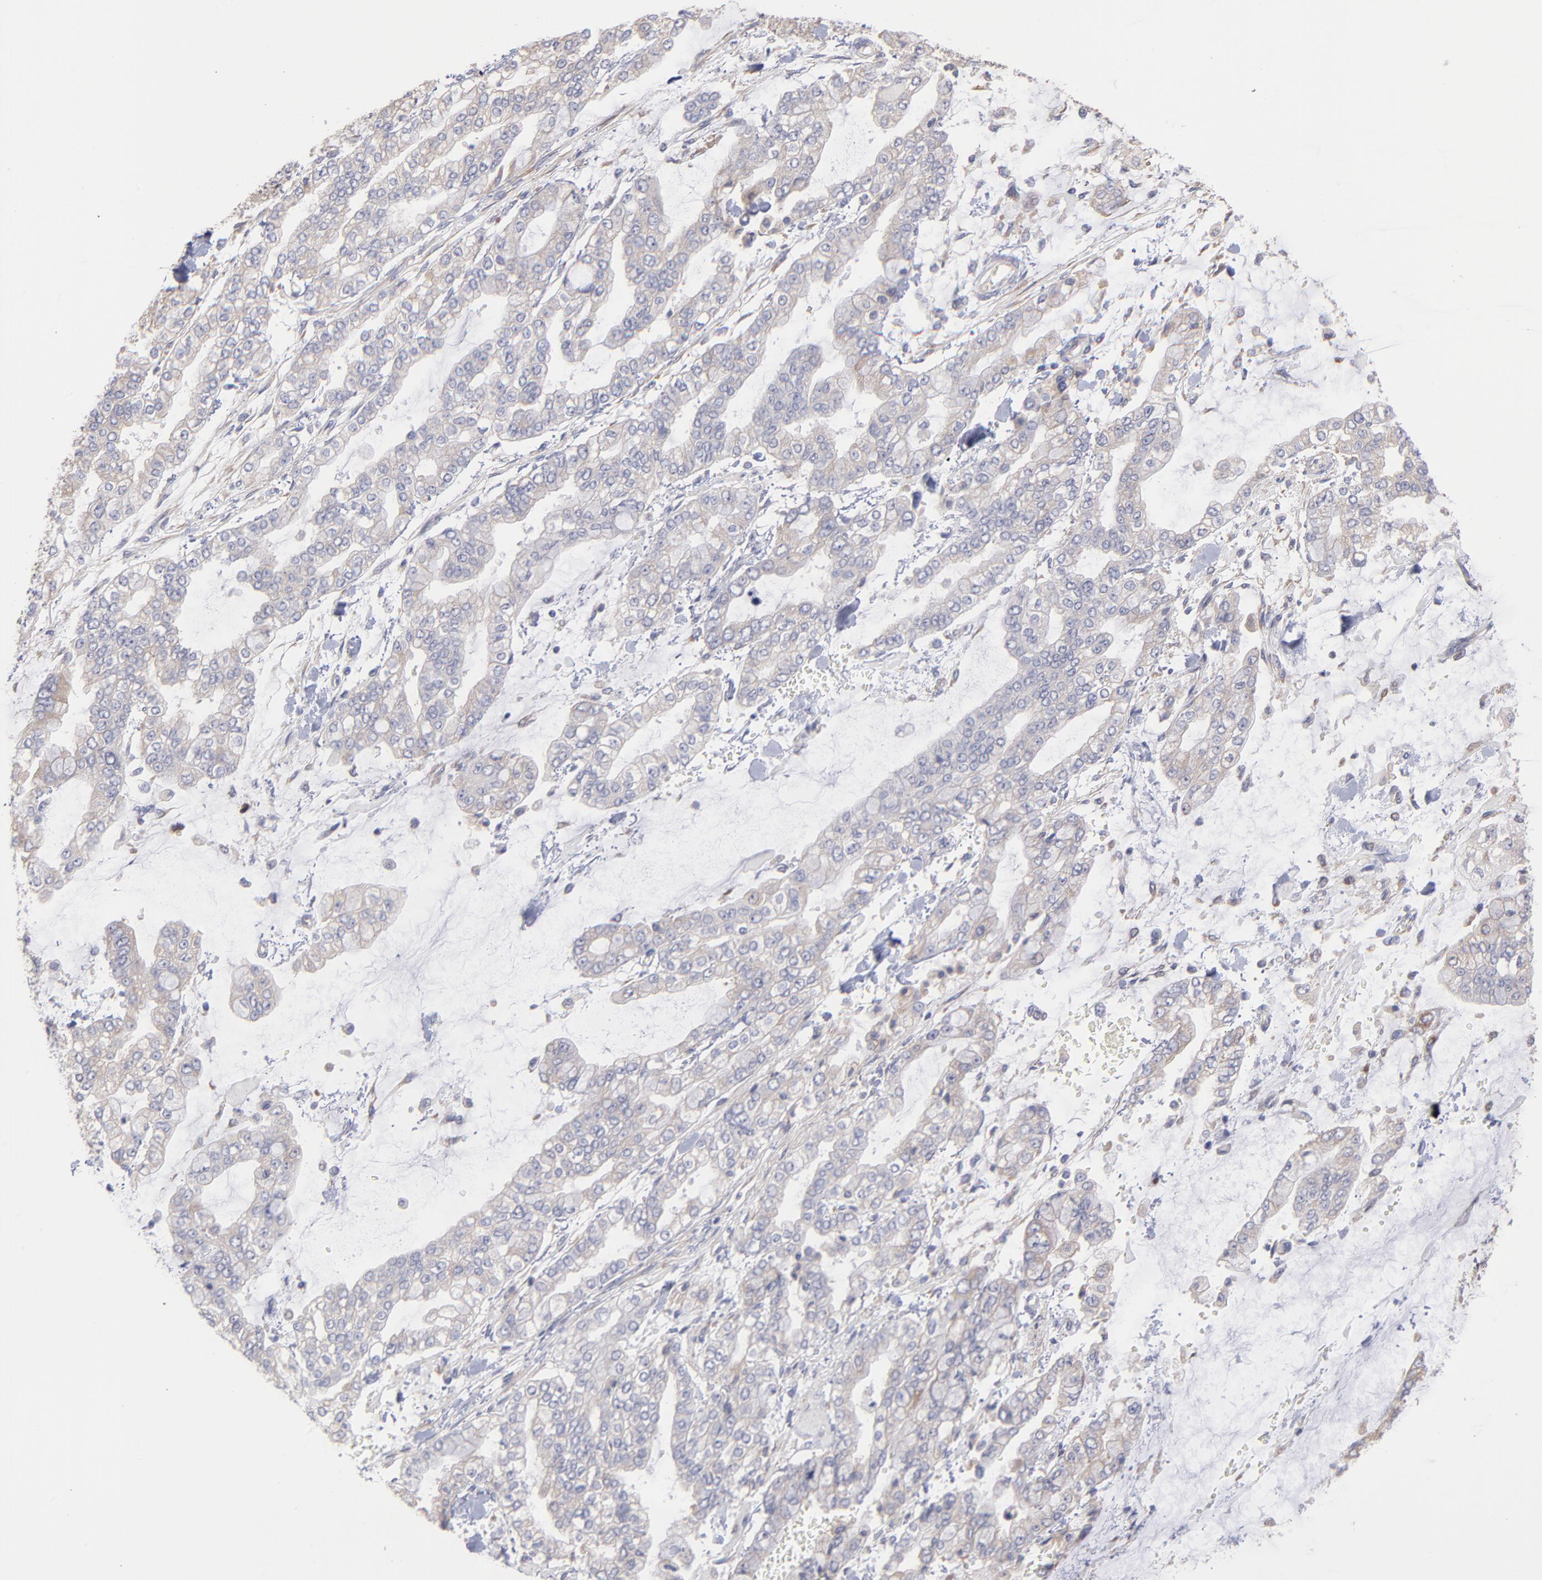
{"staining": {"intensity": "negative", "quantity": "none", "location": "none"}, "tissue": "stomach cancer", "cell_type": "Tumor cells", "image_type": "cancer", "snomed": [{"axis": "morphology", "description": "Normal tissue, NOS"}, {"axis": "morphology", "description": "Adenocarcinoma, NOS"}, {"axis": "topography", "description": "Stomach, upper"}, {"axis": "topography", "description": "Stomach"}], "caption": "An immunohistochemistry (IHC) histopathology image of stomach adenocarcinoma is shown. There is no staining in tumor cells of stomach adenocarcinoma.", "gene": "RPLP0", "patient": {"sex": "male", "age": 76}}